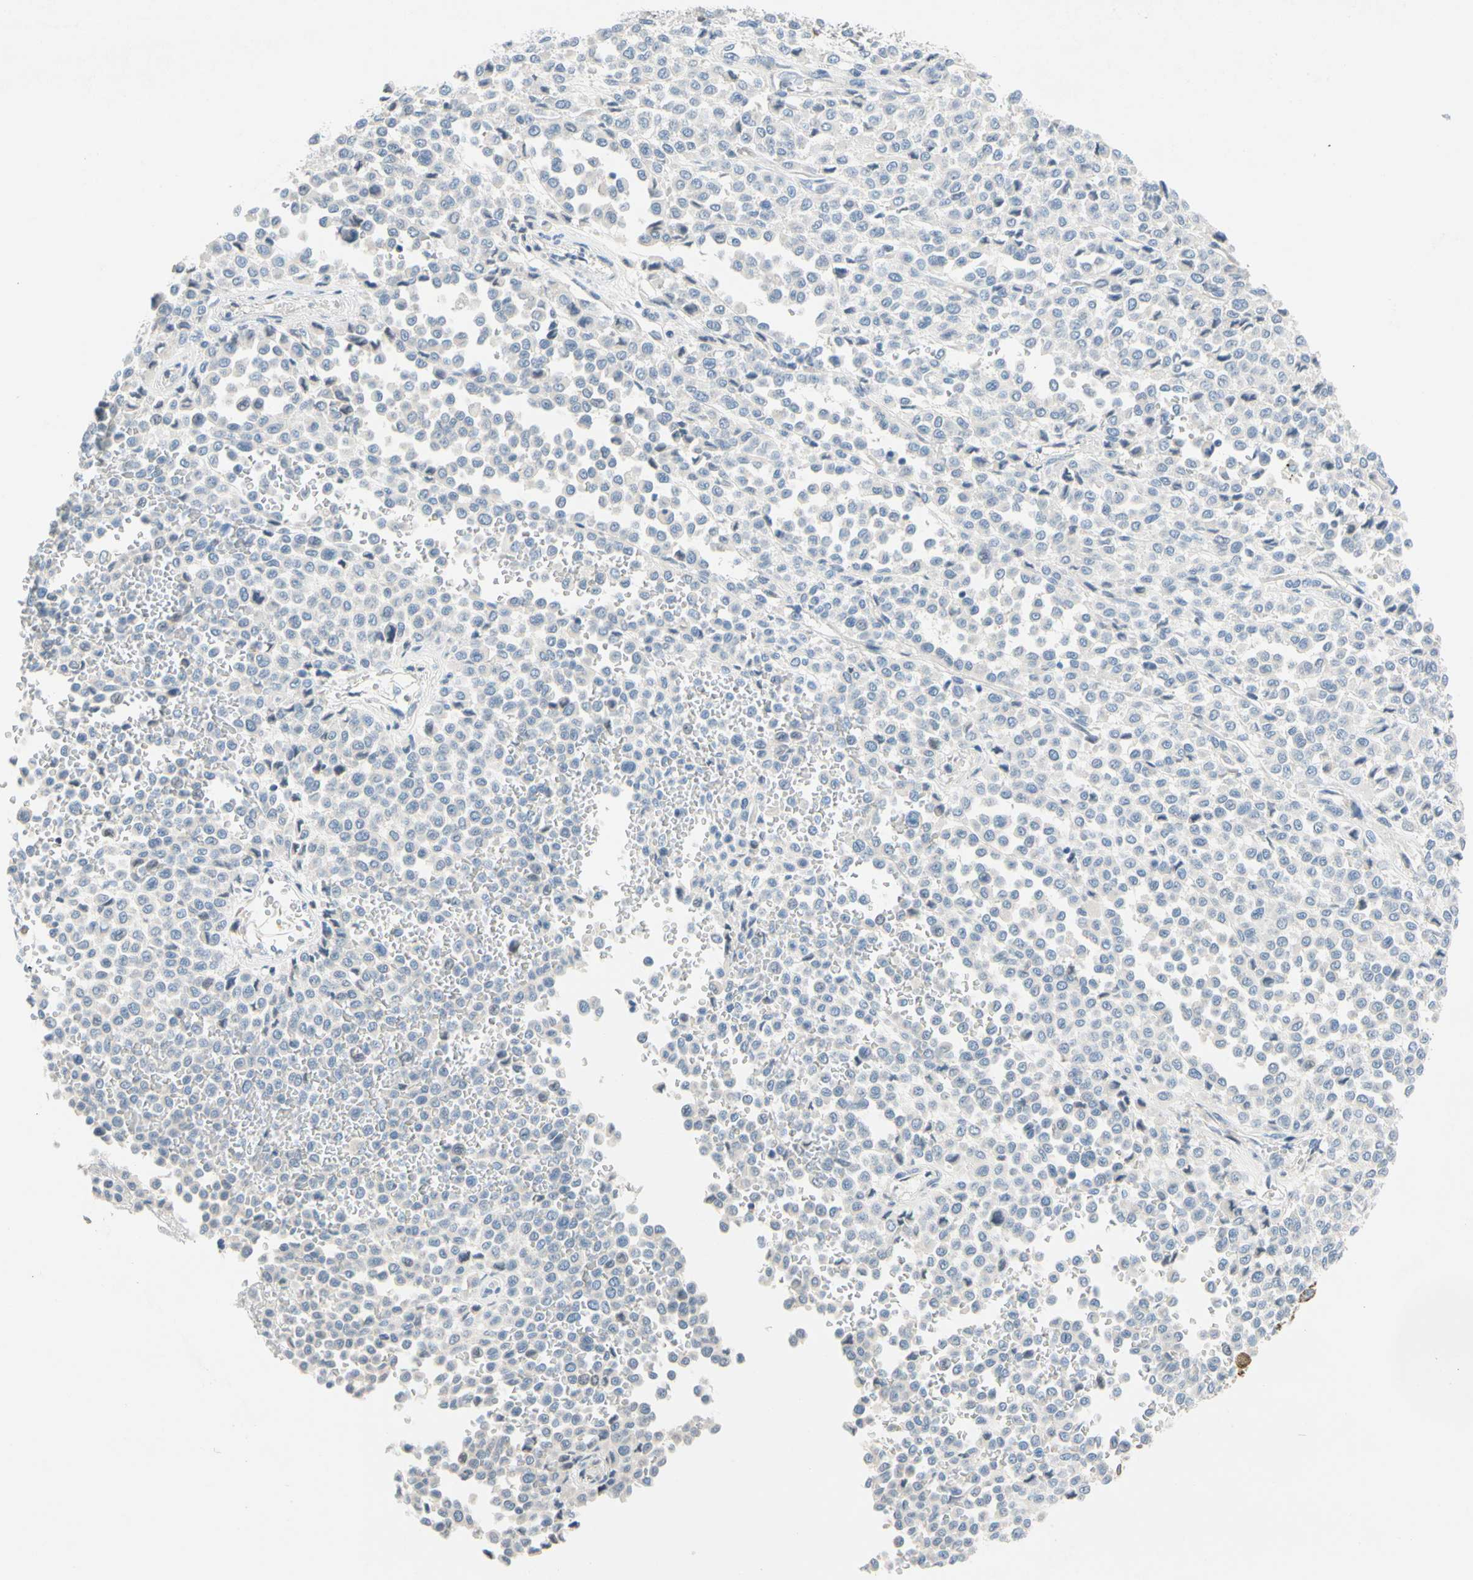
{"staining": {"intensity": "negative", "quantity": "none", "location": "none"}, "tissue": "melanoma", "cell_type": "Tumor cells", "image_type": "cancer", "snomed": [{"axis": "morphology", "description": "Malignant melanoma, Metastatic site"}, {"axis": "topography", "description": "Pancreas"}], "caption": "Melanoma was stained to show a protein in brown. There is no significant staining in tumor cells.", "gene": "ZNF132", "patient": {"sex": "female", "age": 30}}